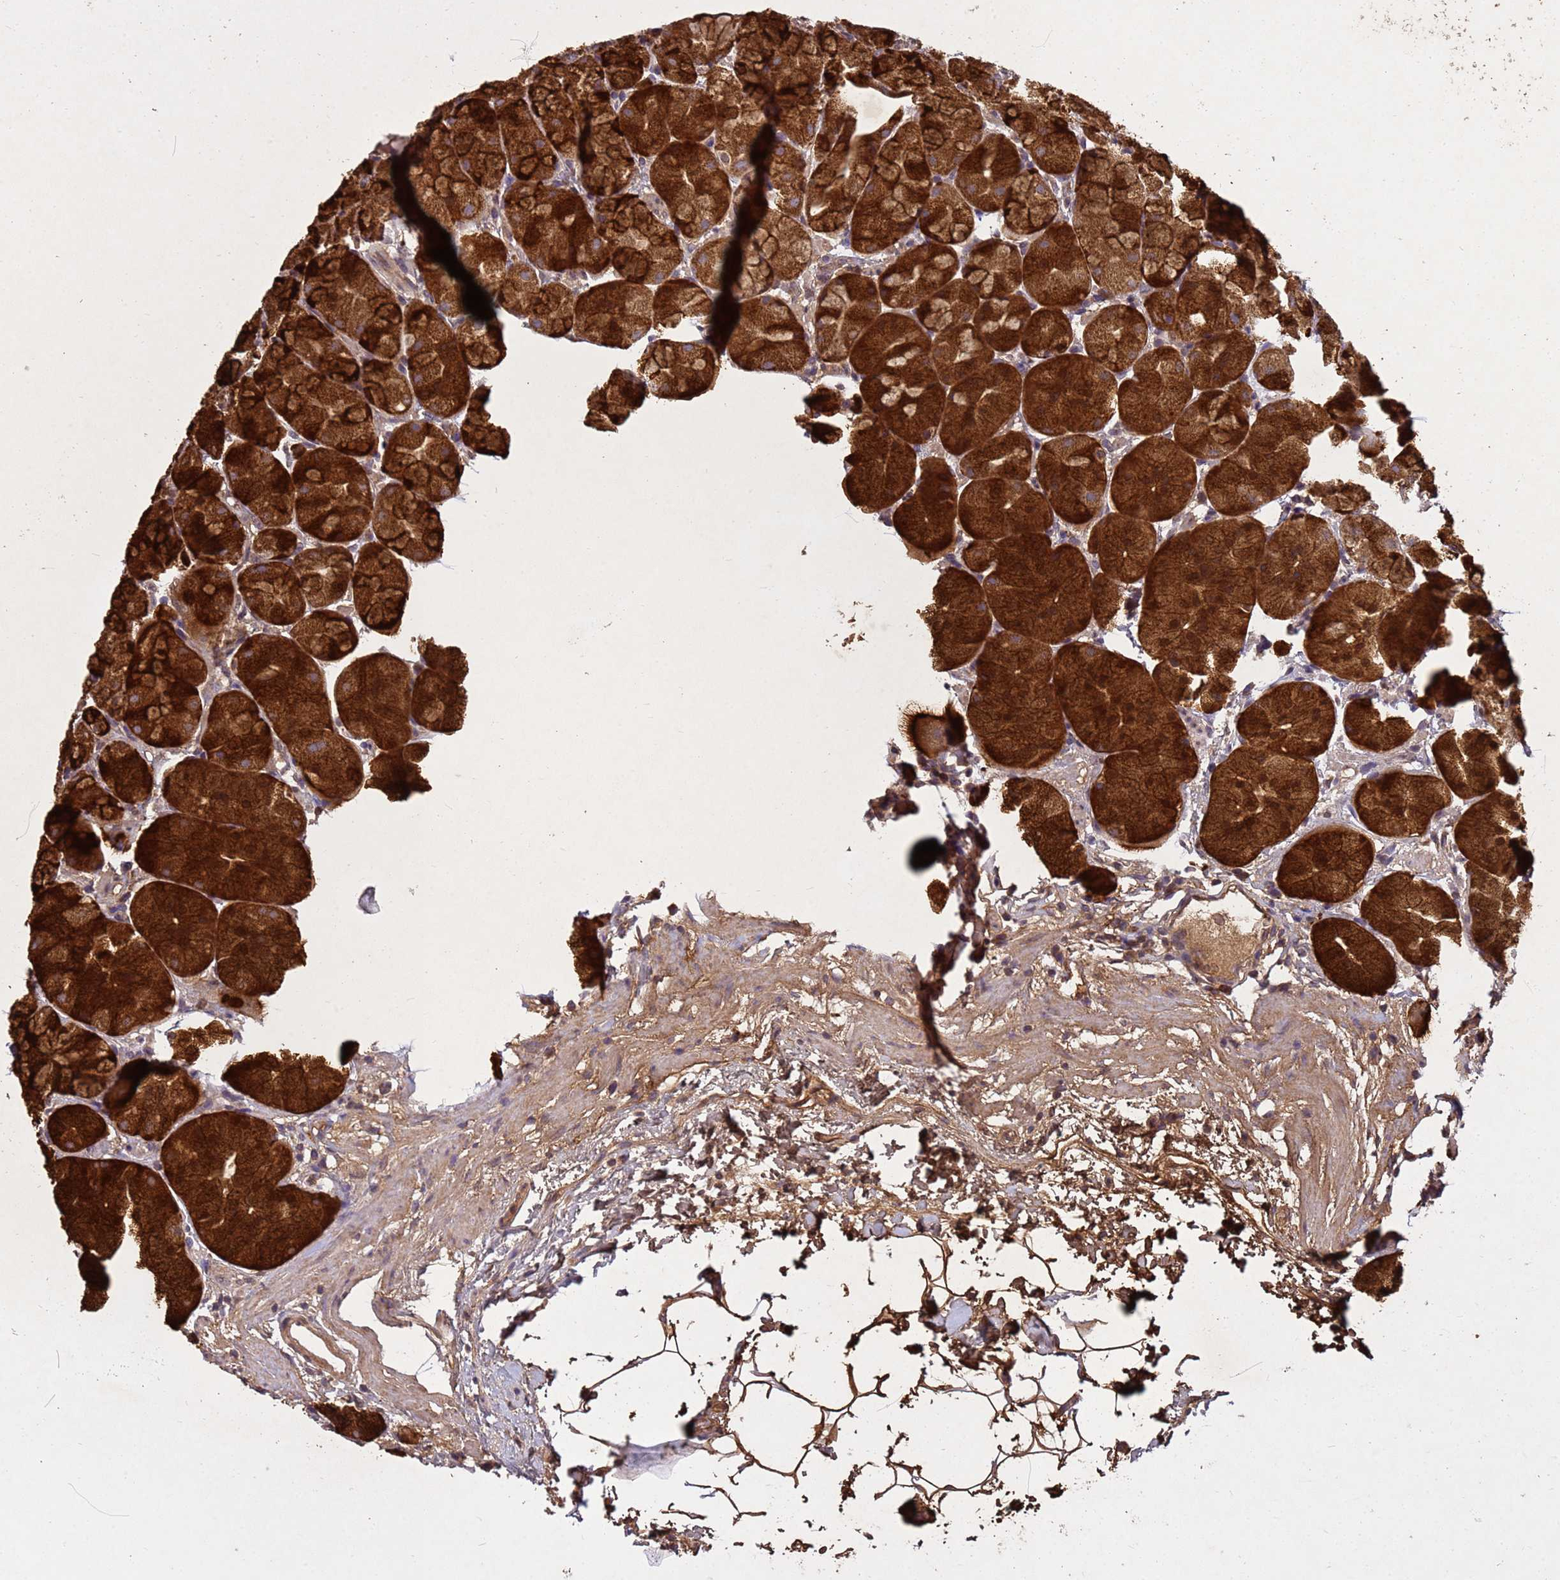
{"staining": {"intensity": "strong", "quantity": ">75%", "location": "cytoplasmic/membranous"}, "tissue": "stomach", "cell_type": "Glandular cells", "image_type": "normal", "snomed": [{"axis": "morphology", "description": "Normal tissue, NOS"}, {"axis": "topography", "description": "Stomach"}], "caption": "This is an image of IHC staining of benign stomach, which shows strong expression in the cytoplasmic/membranous of glandular cells.", "gene": "P2RX7", "patient": {"sex": "male", "age": 57}}